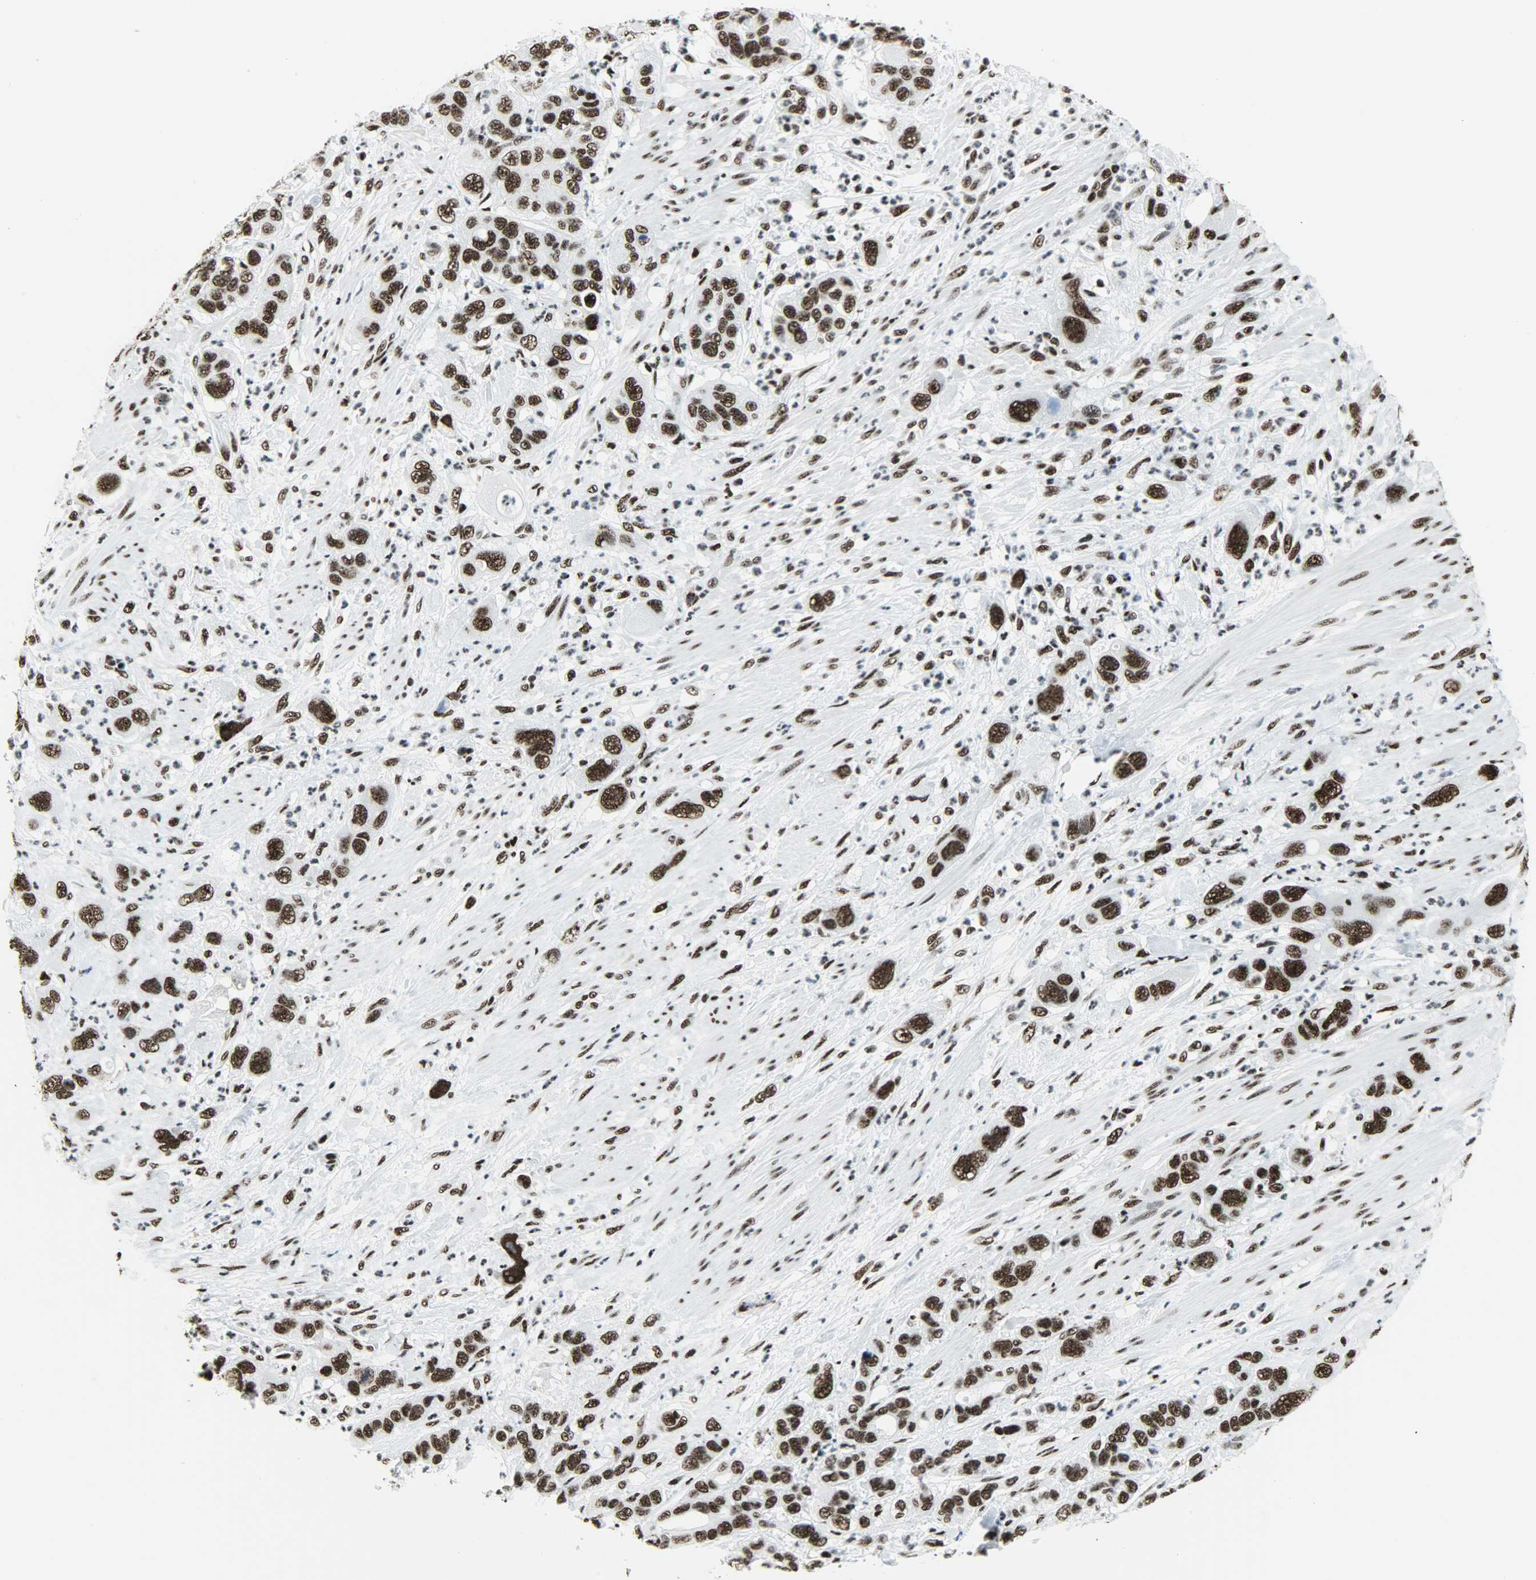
{"staining": {"intensity": "strong", "quantity": ">75%", "location": "nuclear"}, "tissue": "pancreatic cancer", "cell_type": "Tumor cells", "image_type": "cancer", "snomed": [{"axis": "morphology", "description": "Adenocarcinoma, NOS"}, {"axis": "topography", "description": "Pancreas"}], "caption": "Immunohistochemistry (IHC) image of human adenocarcinoma (pancreatic) stained for a protein (brown), which shows high levels of strong nuclear positivity in approximately >75% of tumor cells.", "gene": "SNRPA", "patient": {"sex": "female", "age": 71}}